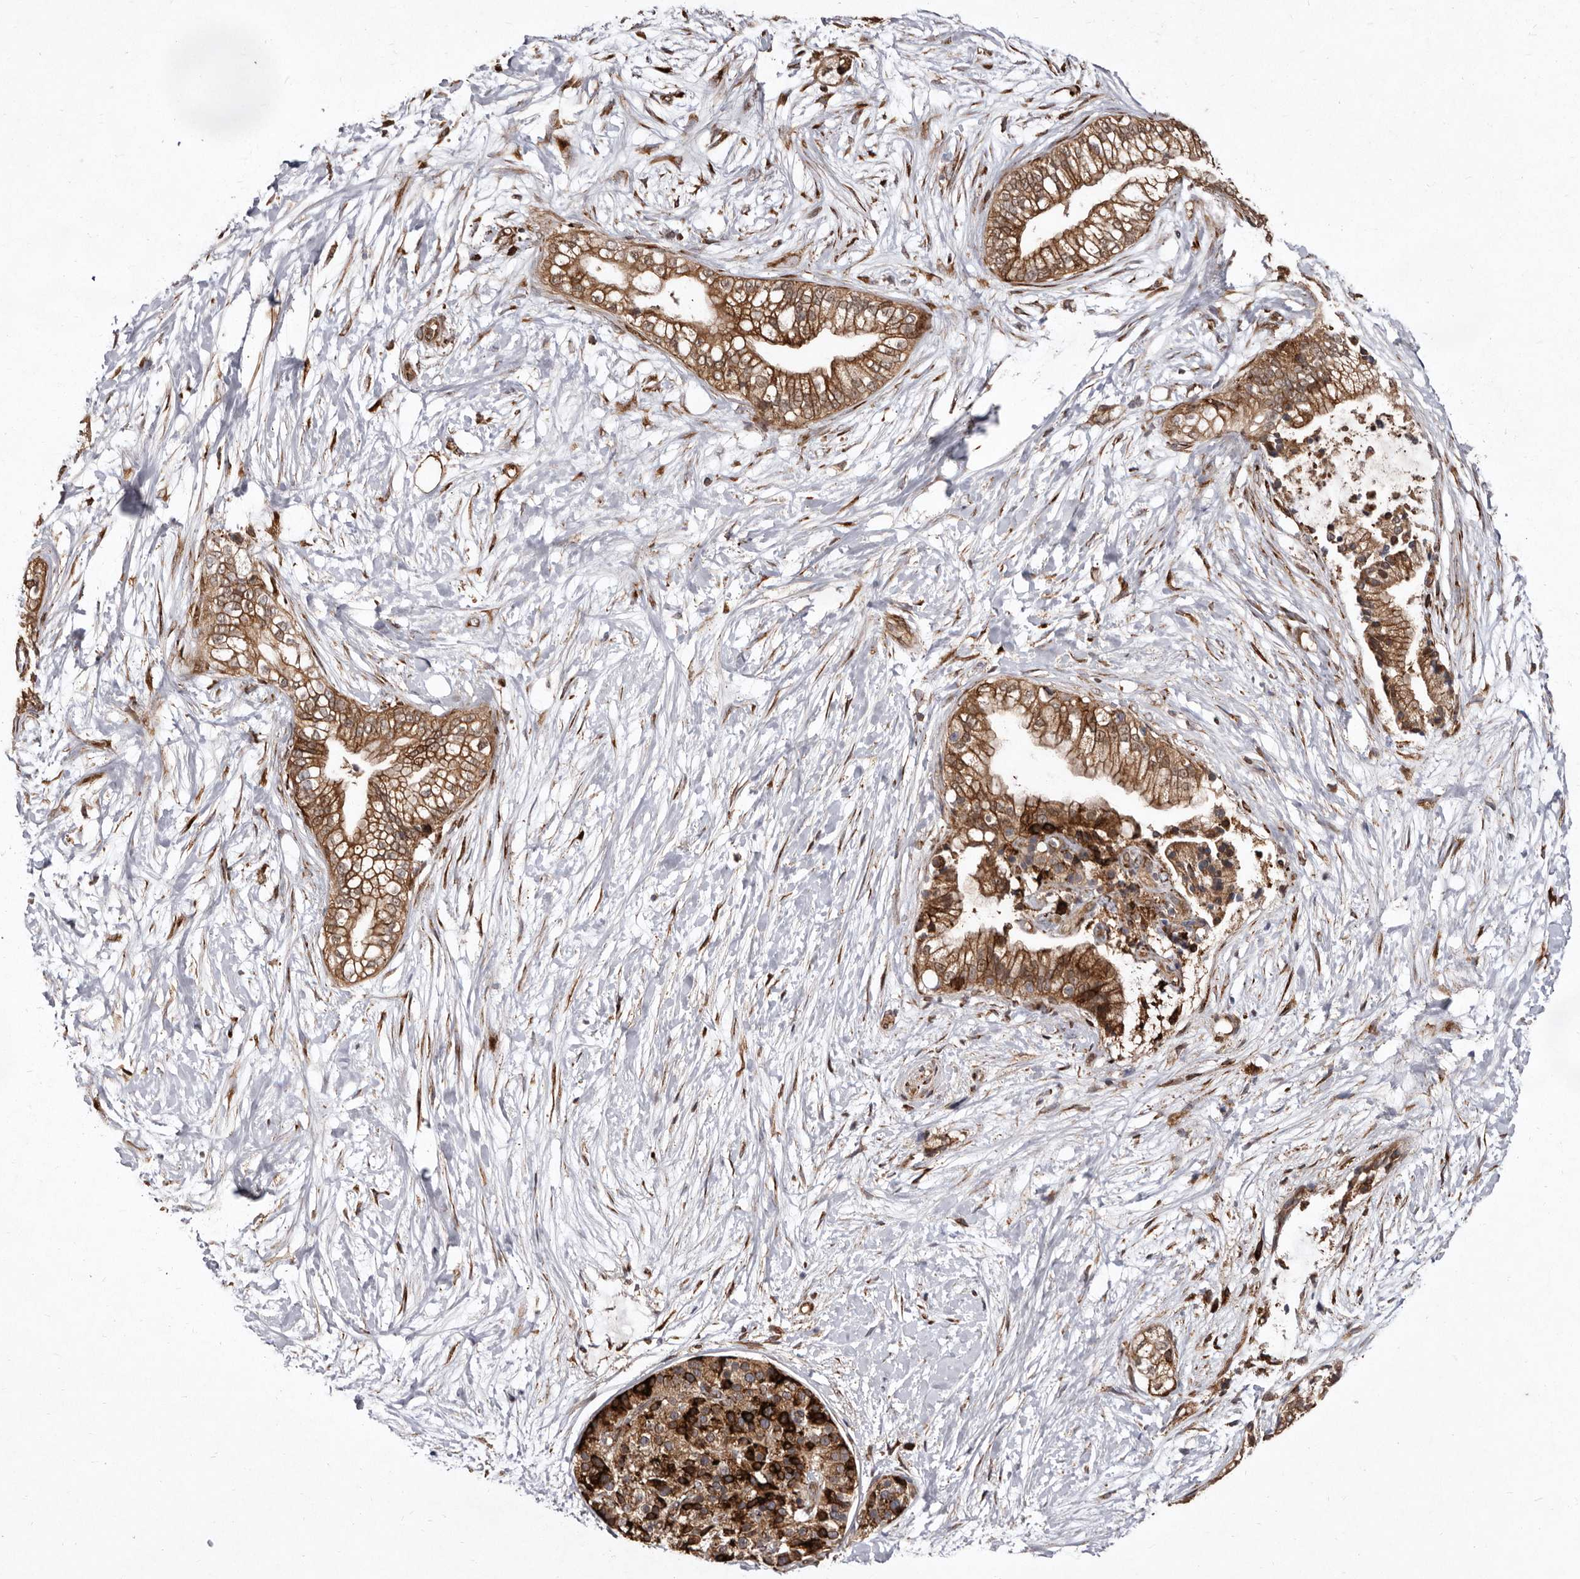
{"staining": {"intensity": "moderate", "quantity": ">75%", "location": "cytoplasmic/membranous"}, "tissue": "pancreatic cancer", "cell_type": "Tumor cells", "image_type": "cancer", "snomed": [{"axis": "morphology", "description": "Adenocarcinoma, NOS"}, {"axis": "topography", "description": "Pancreas"}], "caption": "IHC histopathology image of neoplastic tissue: human pancreatic cancer stained using immunohistochemistry (IHC) reveals medium levels of moderate protein expression localized specifically in the cytoplasmic/membranous of tumor cells, appearing as a cytoplasmic/membranous brown color.", "gene": "FLAD1", "patient": {"sex": "male", "age": 68}}